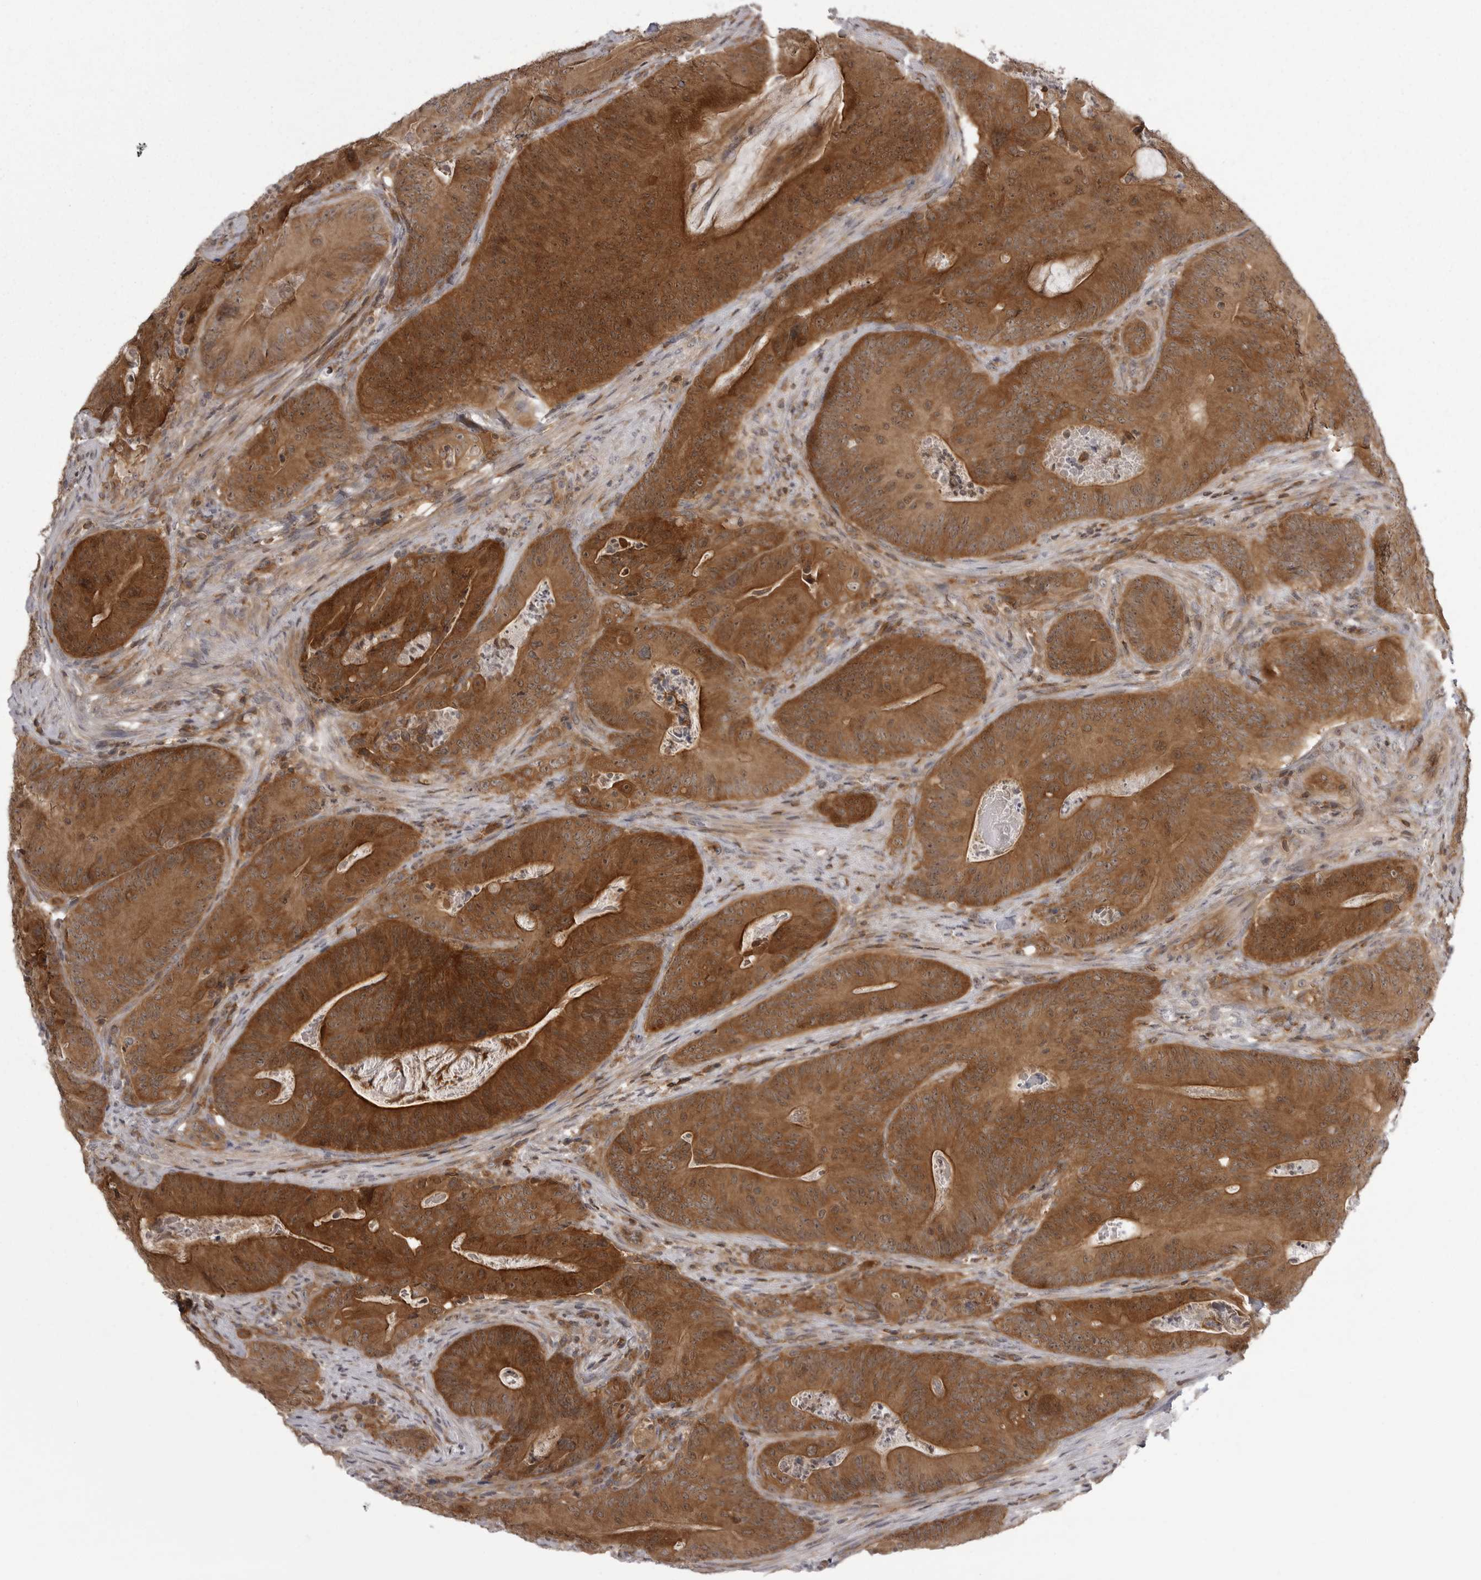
{"staining": {"intensity": "strong", "quantity": ">75%", "location": "cytoplasmic/membranous,nuclear"}, "tissue": "colorectal cancer", "cell_type": "Tumor cells", "image_type": "cancer", "snomed": [{"axis": "morphology", "description": "Normal tissue, NOS"}, {"axis": "topography", "description": "Colon"}], "caption": "The micrograph displays staining of colorectal cancer, revealing strong cytoplasmic/membranous and nuclear protein staining (brown color) within tumor cells. The staining was performed using DAB (3,3'-diaminobenzidine) to visualize the protein expression in brown, while the nuclei were stained in blue with hematoxylin (Magnification: 20x).", "gene": "STK24", "patient": {"sex": "female", "age": 82}}